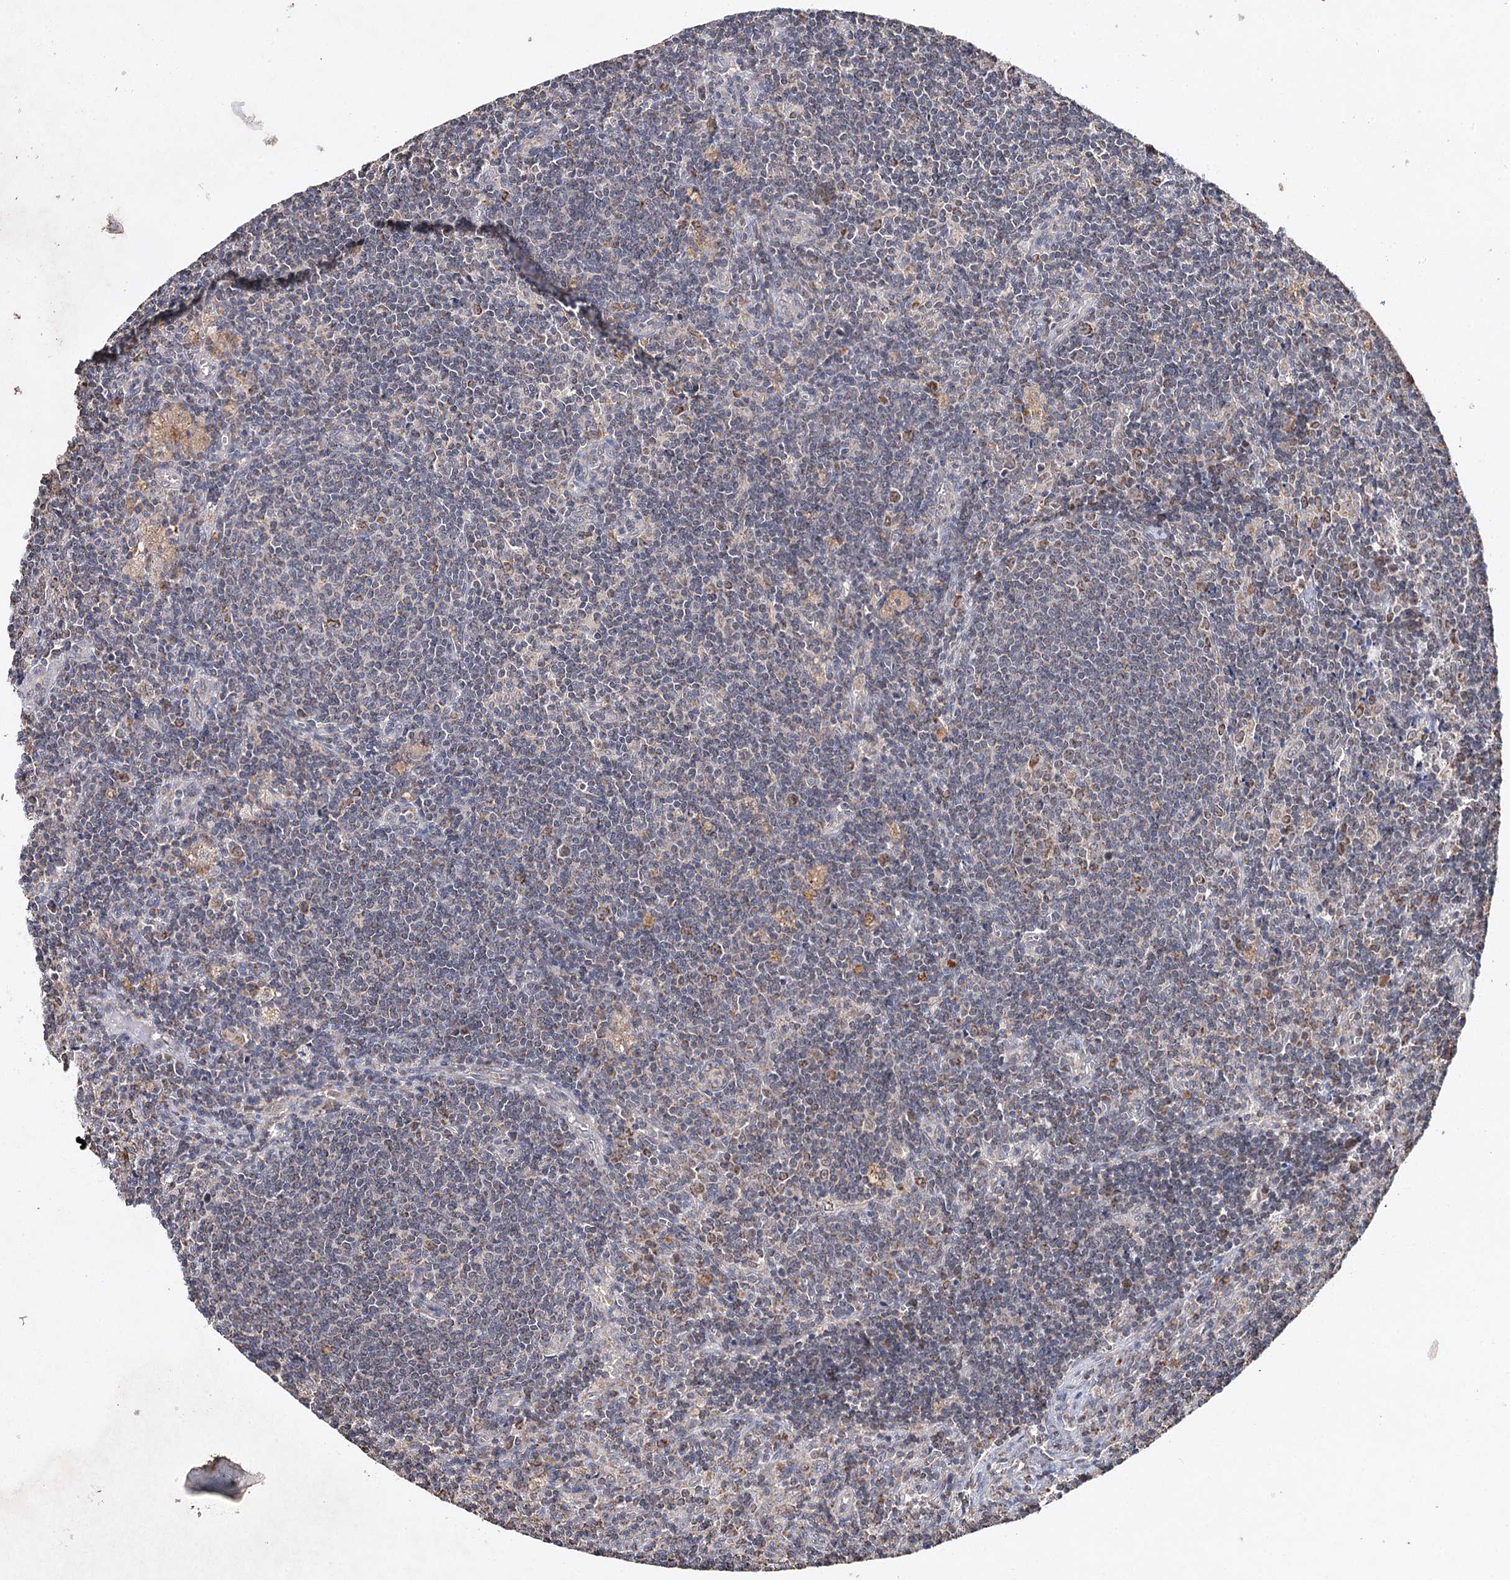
{"staining": {"intensity": "moderate", "quantity": "<25%", "location": "cytoplasmic/membranous"}, "tissue": "lymph node", "cell_type": "Germinal center cells", "image_type": "normal", "snomed": [{"axis": "morphology", "description": "Normal tissue, NOS"}, {"axis": "topography", "description": "Lymph node"}], "caption": "Unremarkable lymph node displays moderate cytoplasmic/membranous expression in about <25% of germinal center cells.", "gene": "PIK3CB", "patient": {"sex": "male", "age": 69}}